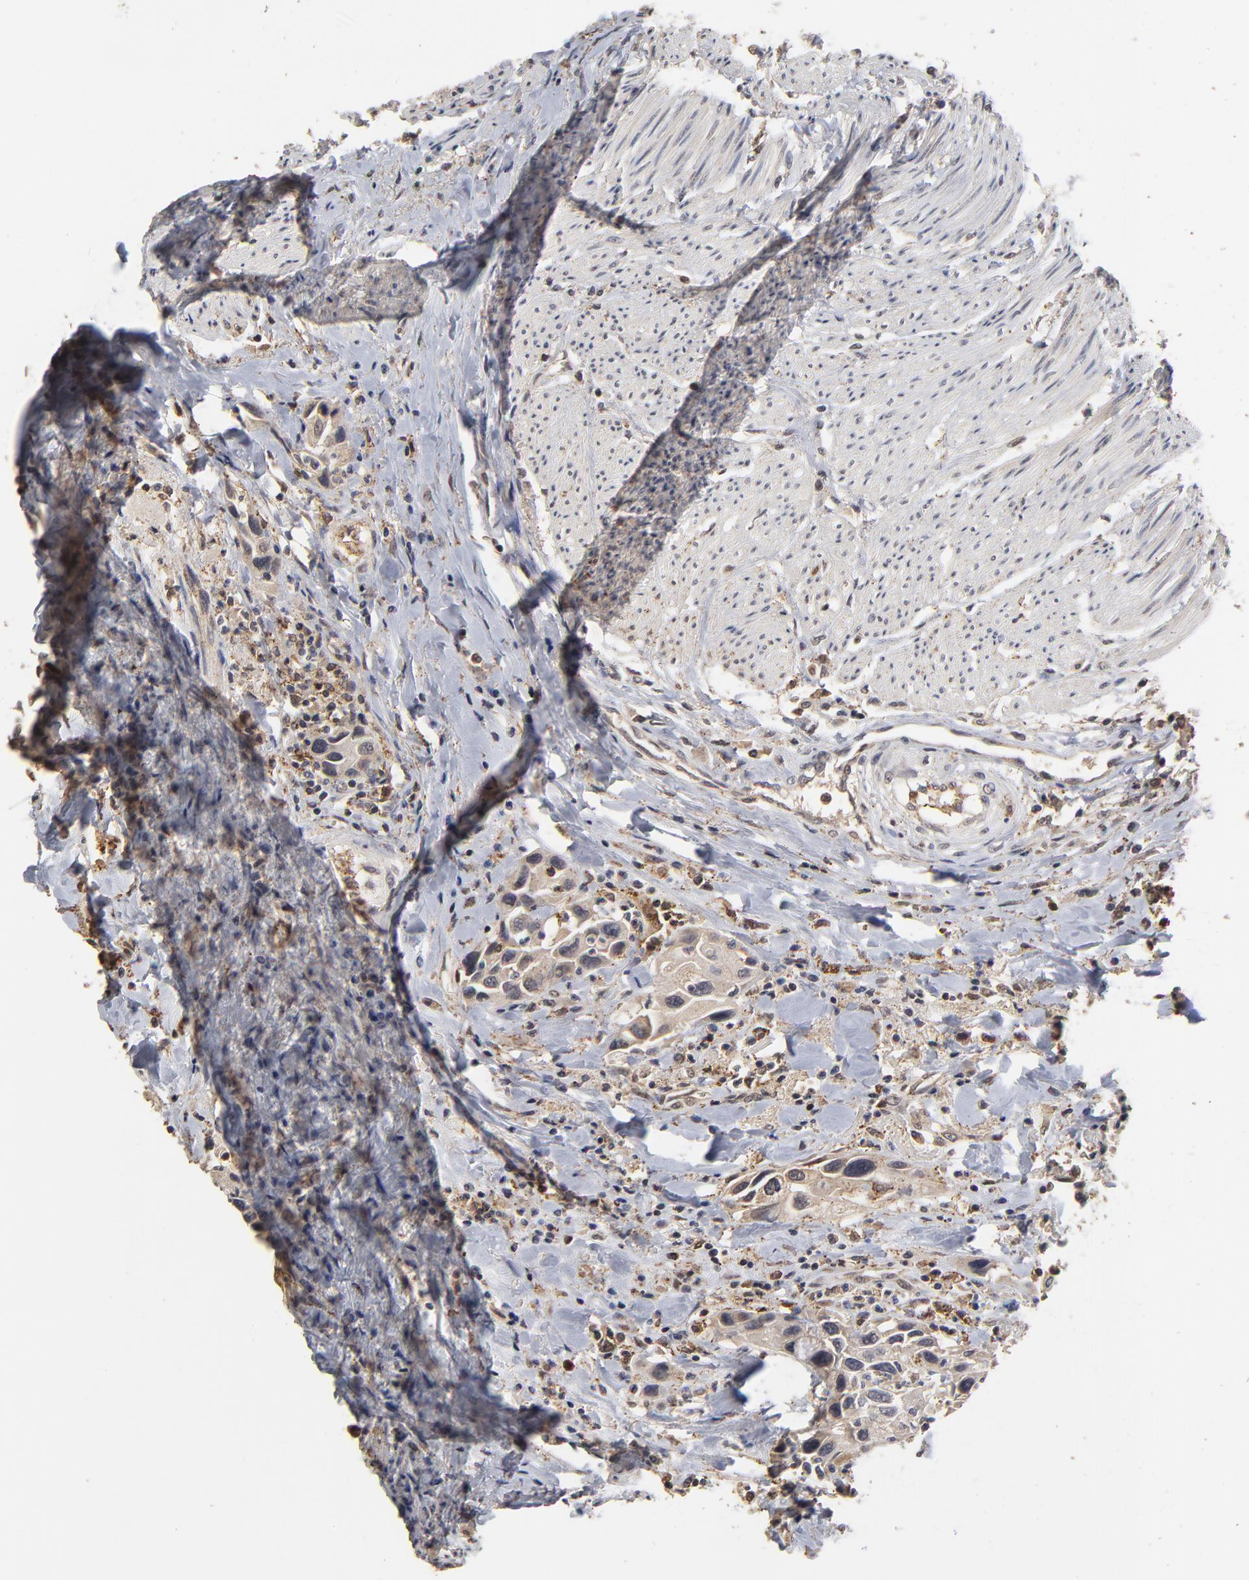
{"staining": {"intensity": "weak", "quantity": "25%-75%", "location": "cytoplasmic/membranous"}, "tissue": "urothelial cancer", "cell_type": "Tumor cells", "image_type": "cancer", "snomed": [{"axis": "morphology", "description": "Urothelial carcinoma, High grade"}, {"axis": "topography", "description": "Urinary bladder"}], "caption": "Weak cytoplasmic/membranous positivity is appreciated in about 25%-75% of tumor cells in high-grade urothelial carcinoma.", "gene": "ASB8", "patient": {"sex": "male", "age": 66}}